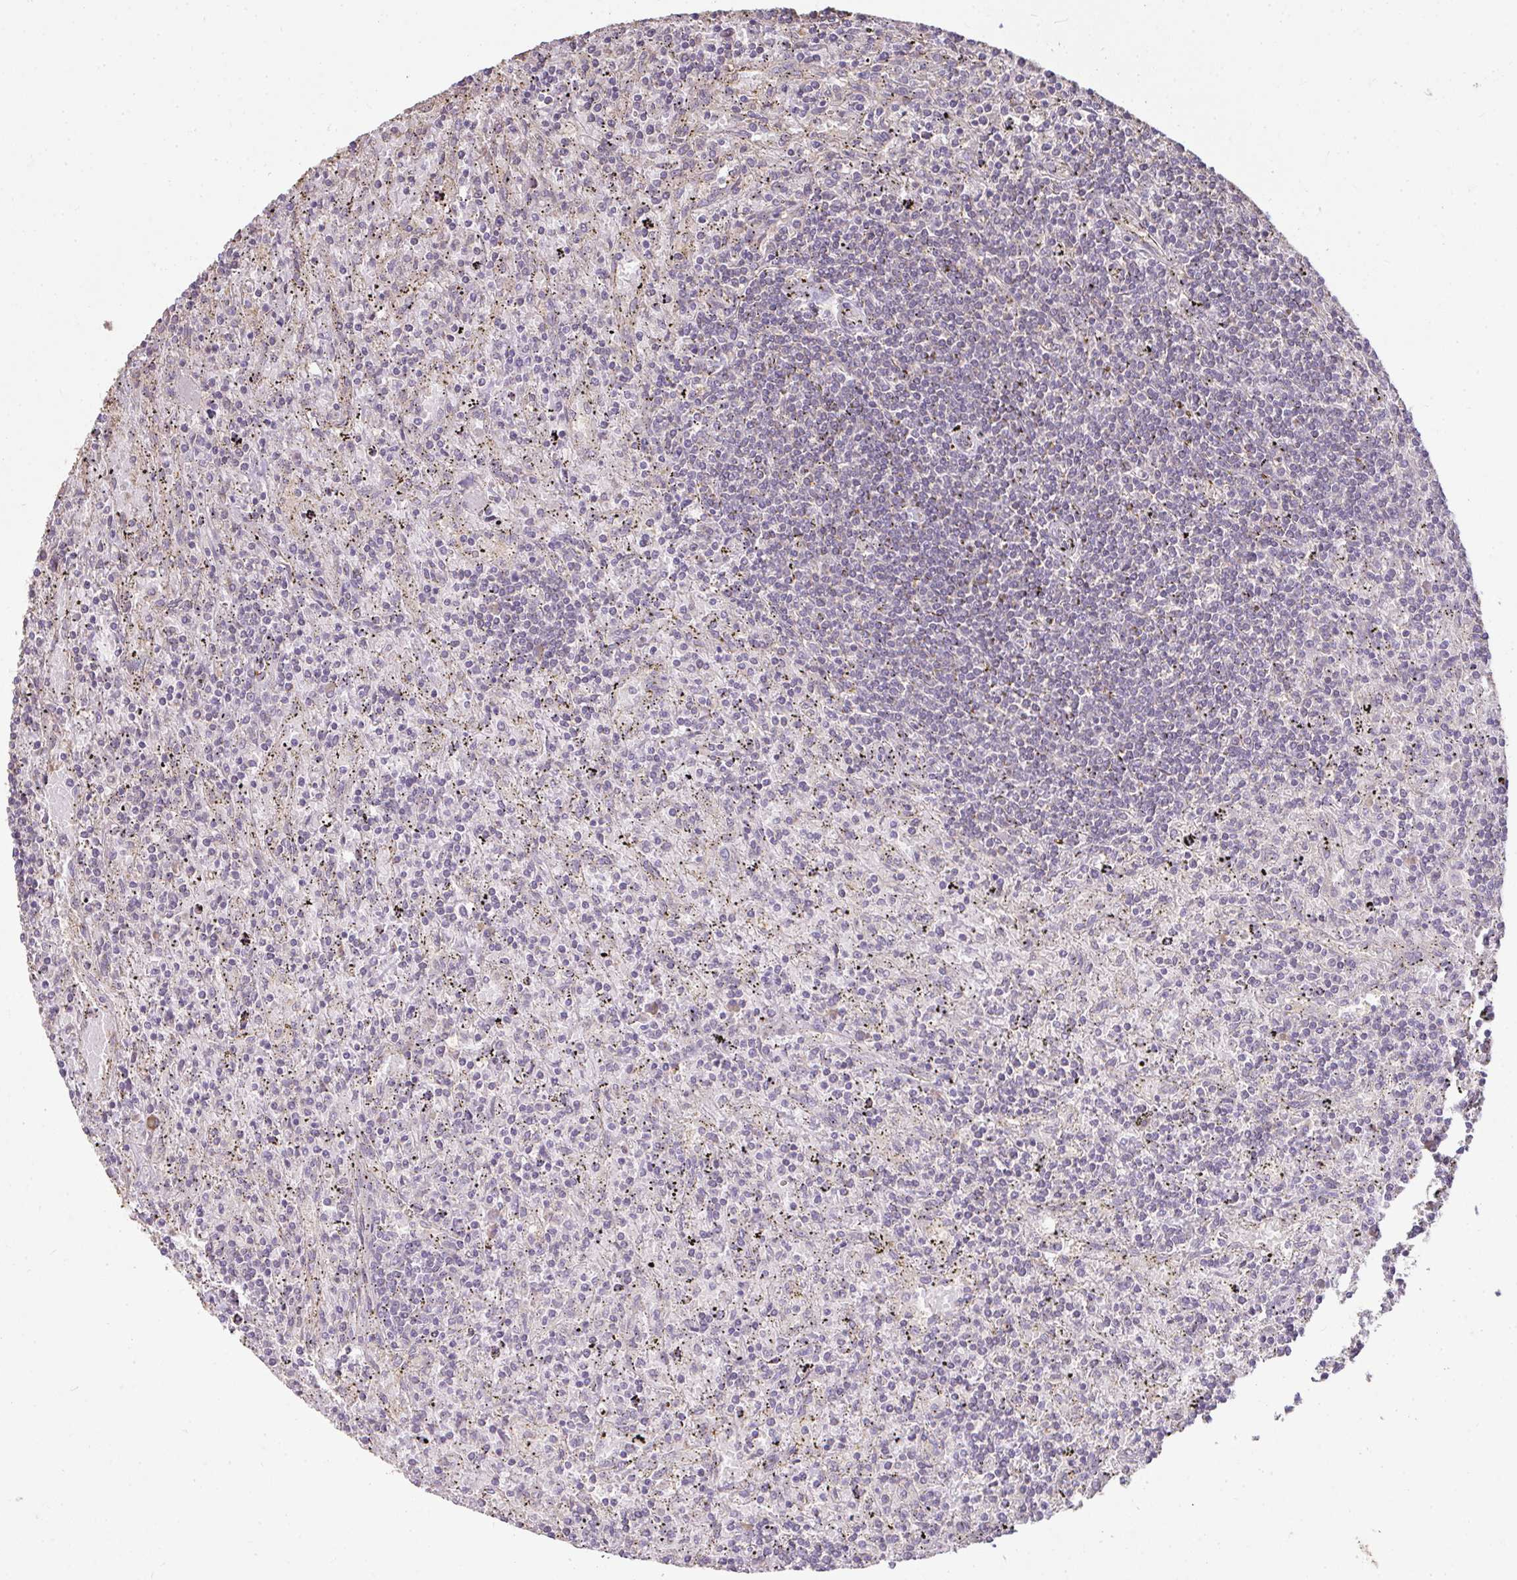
{"staining": {"intensity": "negative", "quantity": "none", "location": "none"}, "tissue": "lymphoma", "cell_type": "Tumor cells", "image_type": "cancer", "snomed": [{"axis": "morphology", "description": "Malignant lymphoma, non-Hodgkin's type, Low grade"}, {"axis": "topography", "description": "Spleen"}], "caption": "Image shows no protein staining in tumor cells of lymphoma tissue.", "gene": "BRINP3", "patient": {"sex": "male", "age": 76}}